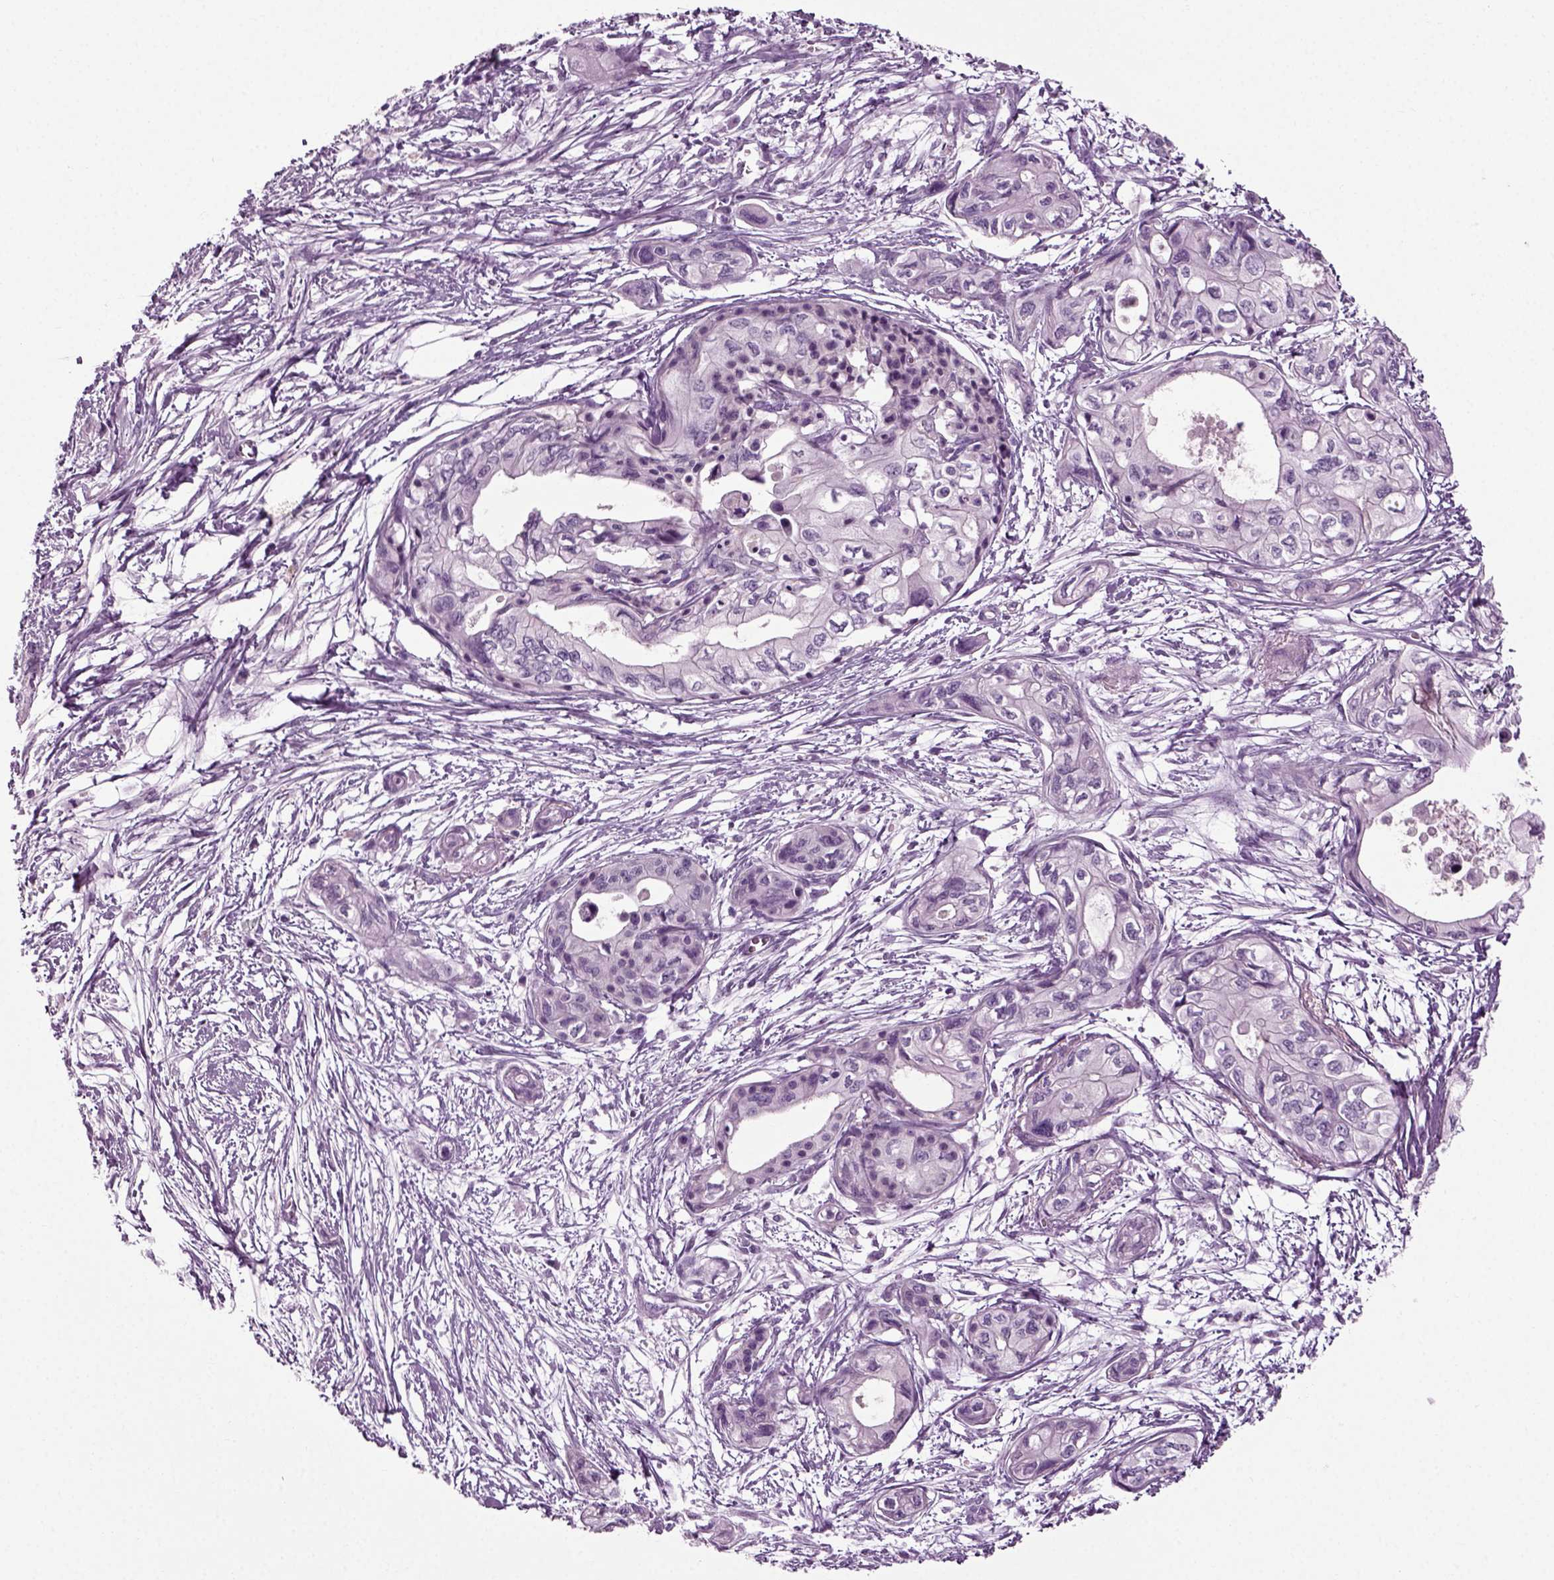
{"staining": {"intensity": "negative", "quantity": "none", "location": "none"}, "tissue": "pancreatic cancer", "cell_type": "Tumor cells", "image_type": "cancer", "snomed": [{"axis": "morphology", "description": "Adenocarcinoma, NOS"}, {"axis": "topography", "description": "Pancreas"}], "caption": "Immunohistochemistry (IHC) photomicrograph of neoplastic tissue: human pancreatic cancer (adenocarcinoma) stained with DAB exhibits no significant protein expression in tumor cells. (Brightfield microscopy of DAB immunohistochemistry (IHC) at high magnification).", "gene": "ZC2HC1C", "patient": {"sex": "female", "age": 76}}